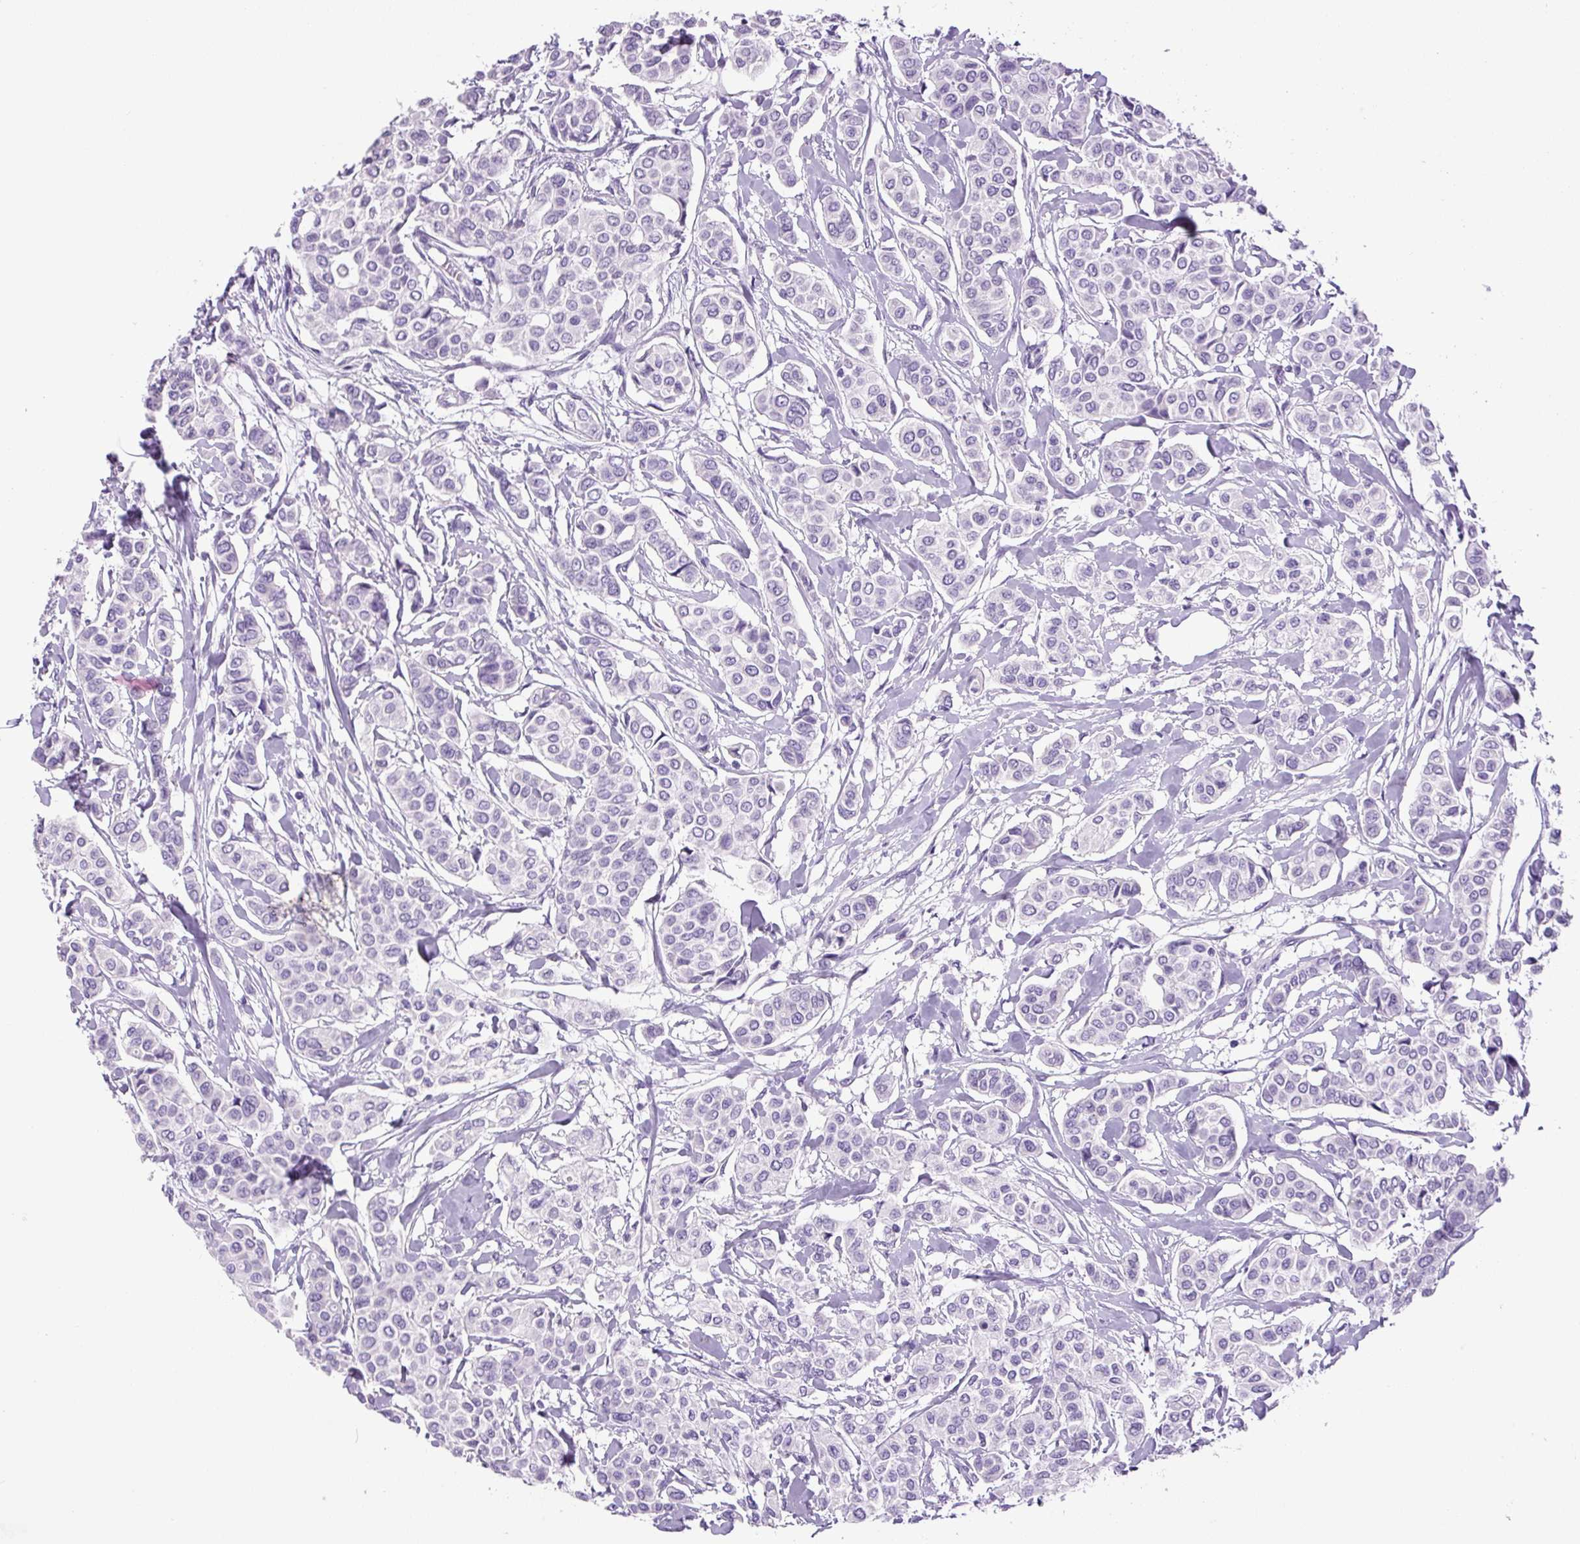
{"staining": {"intensity": "negative", "quantity": "none", "location": "none"}, "tissue": "breast cancer", "cell_type": "Tumor cells", "image_type": "cancer", "snomed": [{"axis": "morphology", "description": "Lobular carcinoma"}, {"axis": "topography", "description": "Breast"}], "caption": "Immunohistochemistry image of neoplastic tissue: breast cancer stained with DAB (3,3'-diaminobenzidine) reveals no significant protein staining in tumor cells. The staining is performed using DAB (3,3'-diaminobenzidine) brown chromogen with nuclei counter-stained in using hematoxylin.", "gene": "CHGA", "patient": {"sex": "female", "age": 51}}